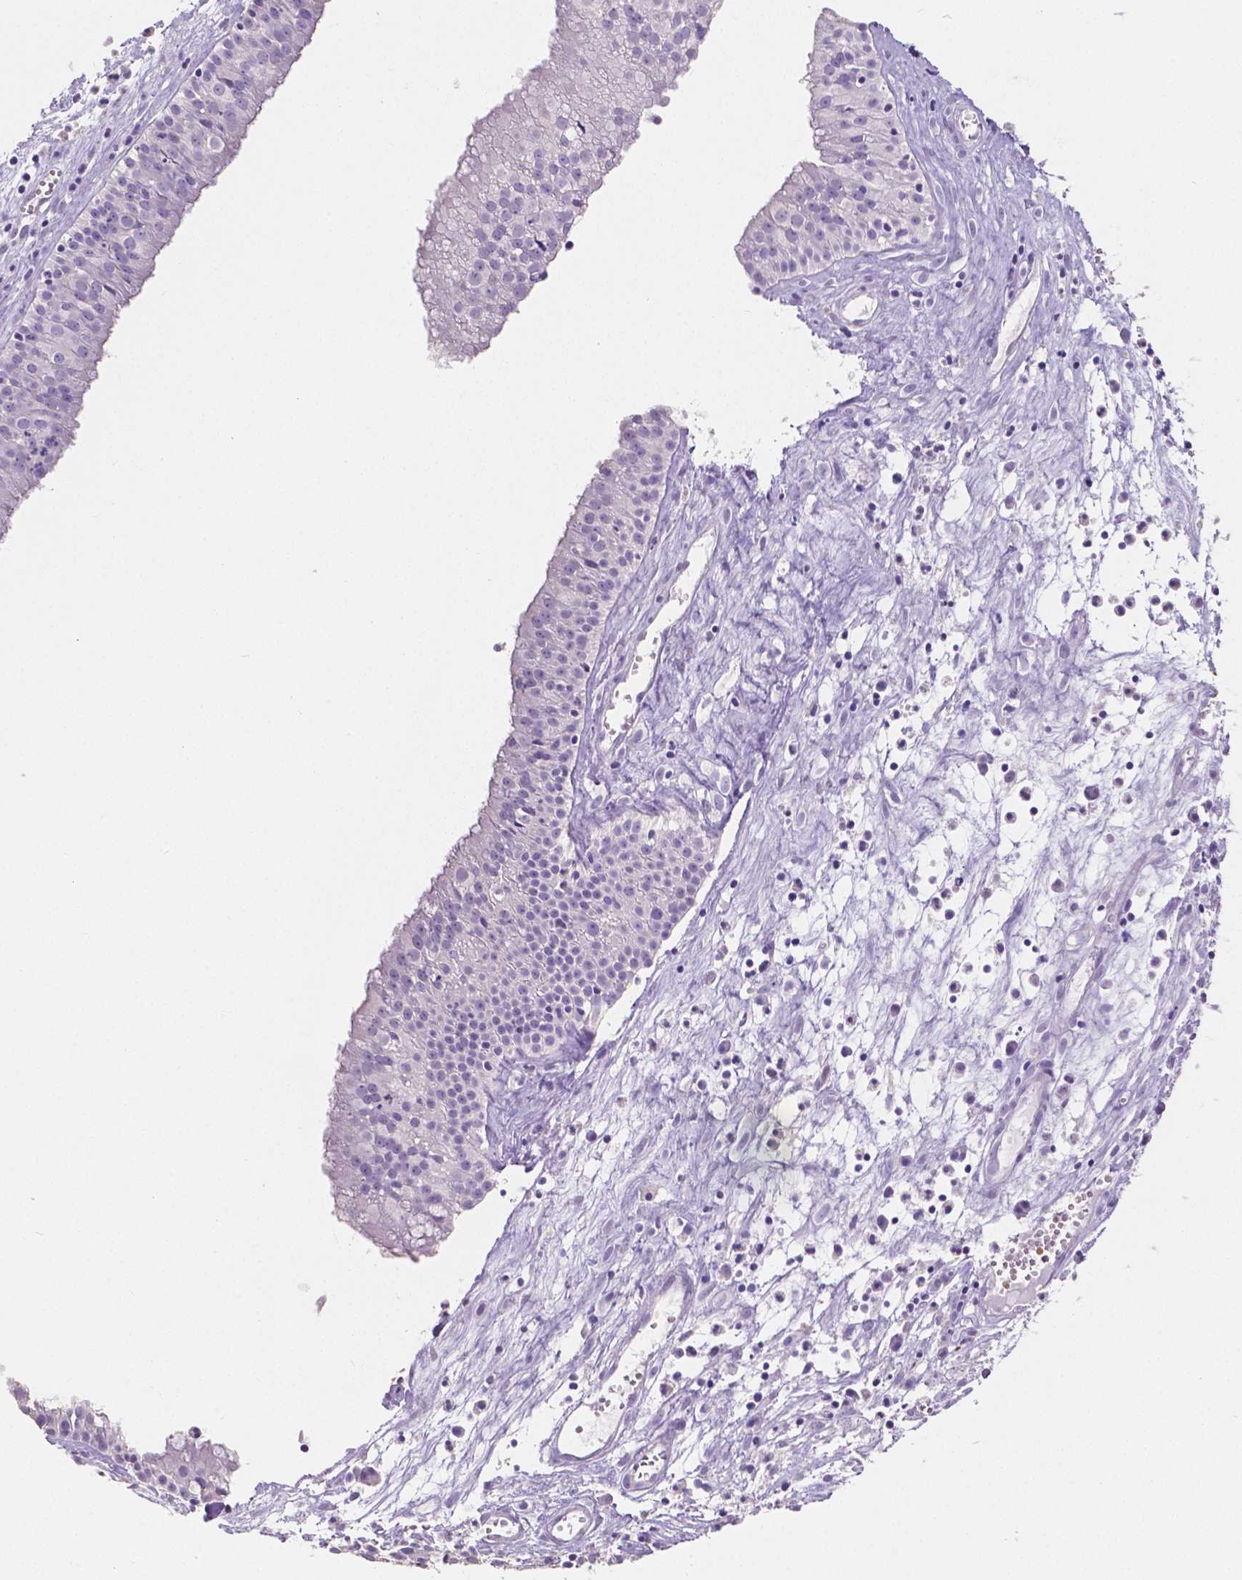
{"staining": {"intensity": "negative", "quantity": "none", "location": "none"}, "tissue": "nasopharynx", "cell_type": "Respiratory epithelial cells", "image_type": "normal", "snomed": [{"axis": "morphology", "description": "Normal tissue, NOS"}, {"axis": "topography", "description": "Nasopharynx"}], "caption": "Immunohistochemical staining of benign human nasopharynx reveals no significant expression in respiratory epithelial cells.", "gene": "SLC22A2", "patient": {"sex": "male", "age": 31}}